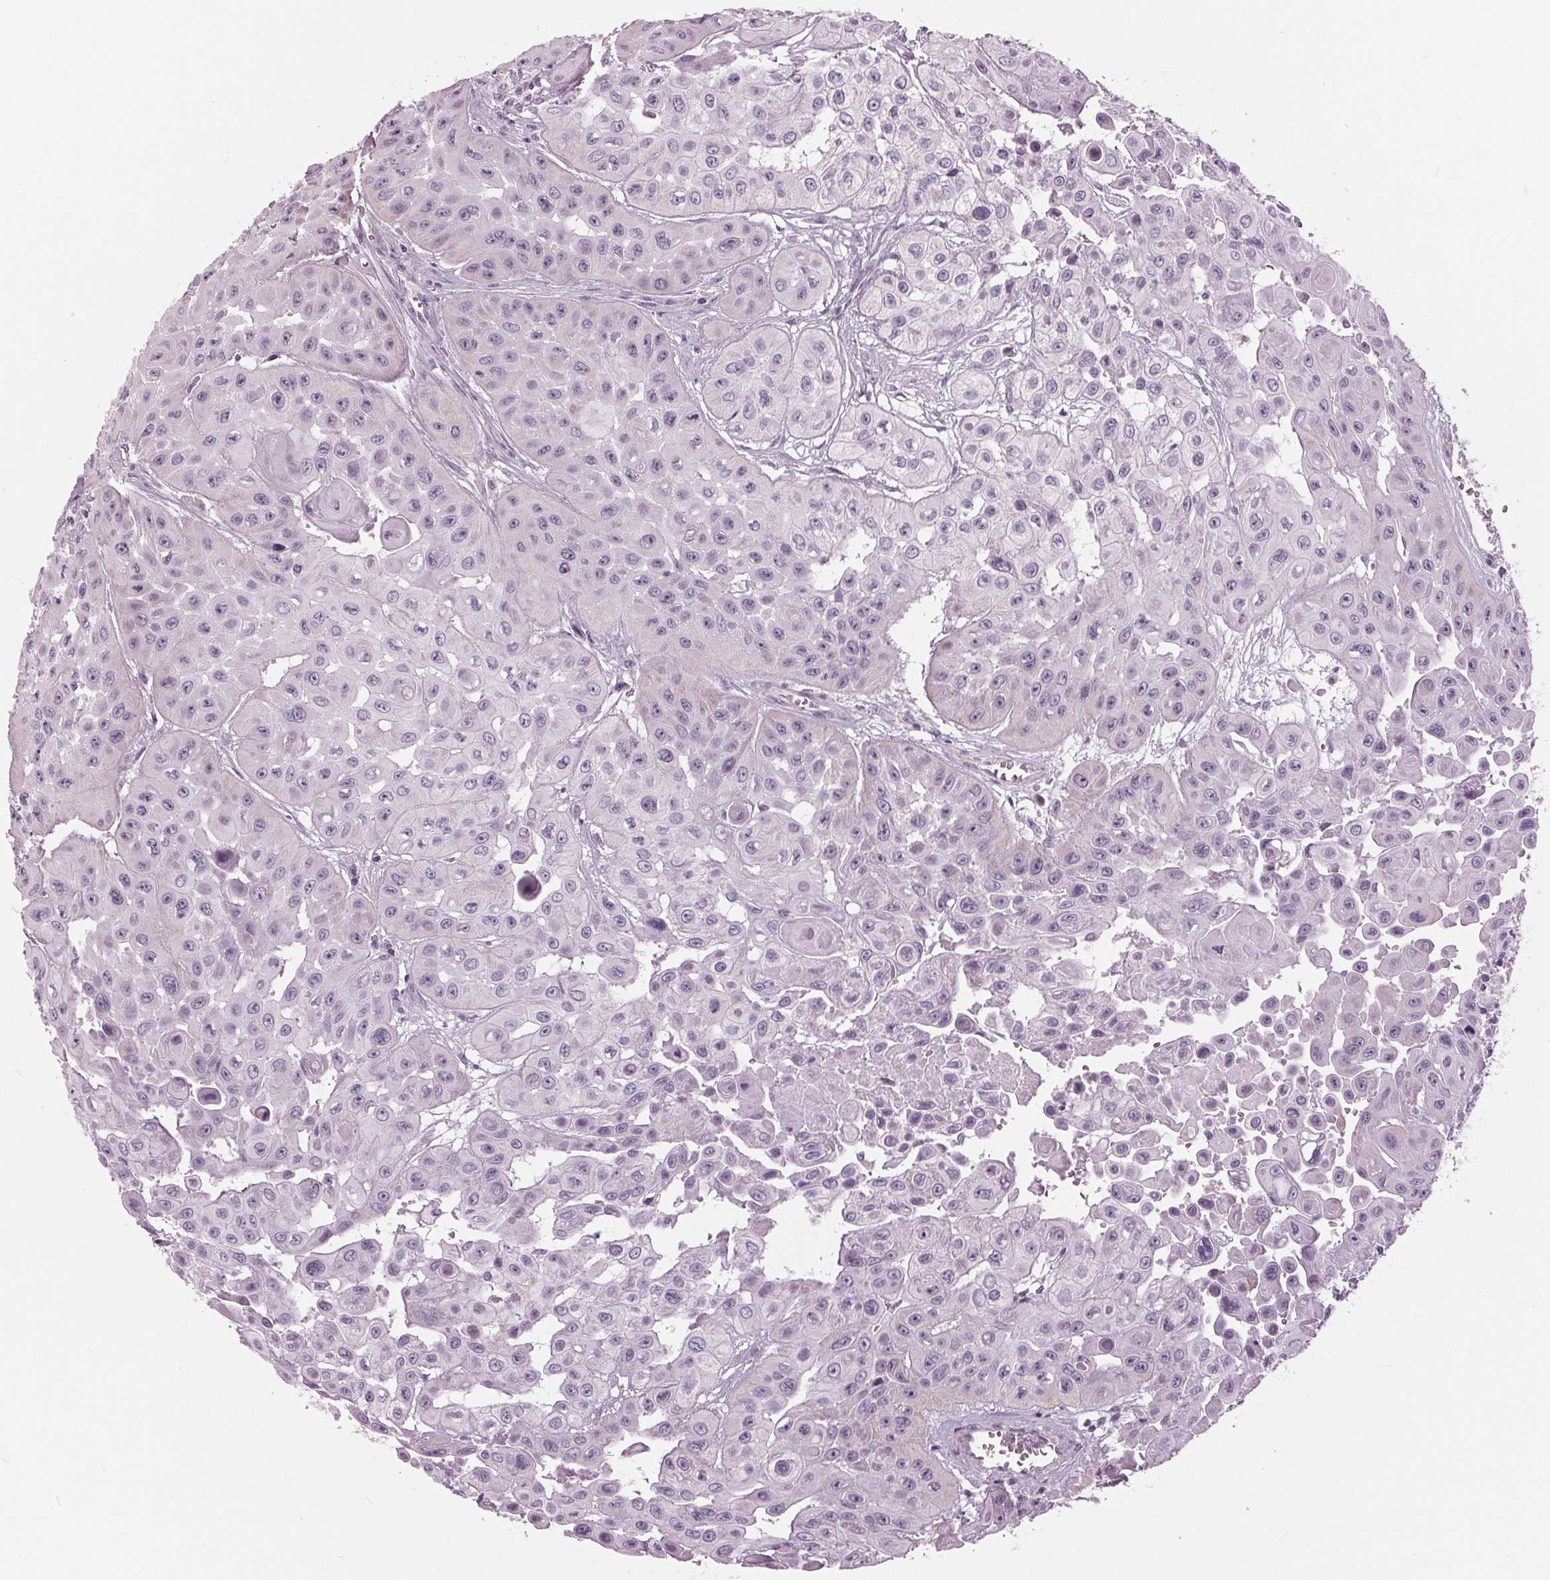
{"staining": {"intensity": "negative", "quantity": "none", "location": "none"}, "tissue": "head and neck cancer", "cell_type": "Tumor cells", "image_type": "cancer", "snomed": [{"axis": "morphology", "description": "Adenocarcinoma, NOS"}, {"axis": "topography", "description": "Head-Neck"}], "caption": "High power microscopy histopathology image of an immunohistochemistry (IHC) image of head and neck adenocarcinoma, revealing no significant staining in tumor cells.", "gene": "SAMD4A", "patient": {"sex": "male", "age": 73}}